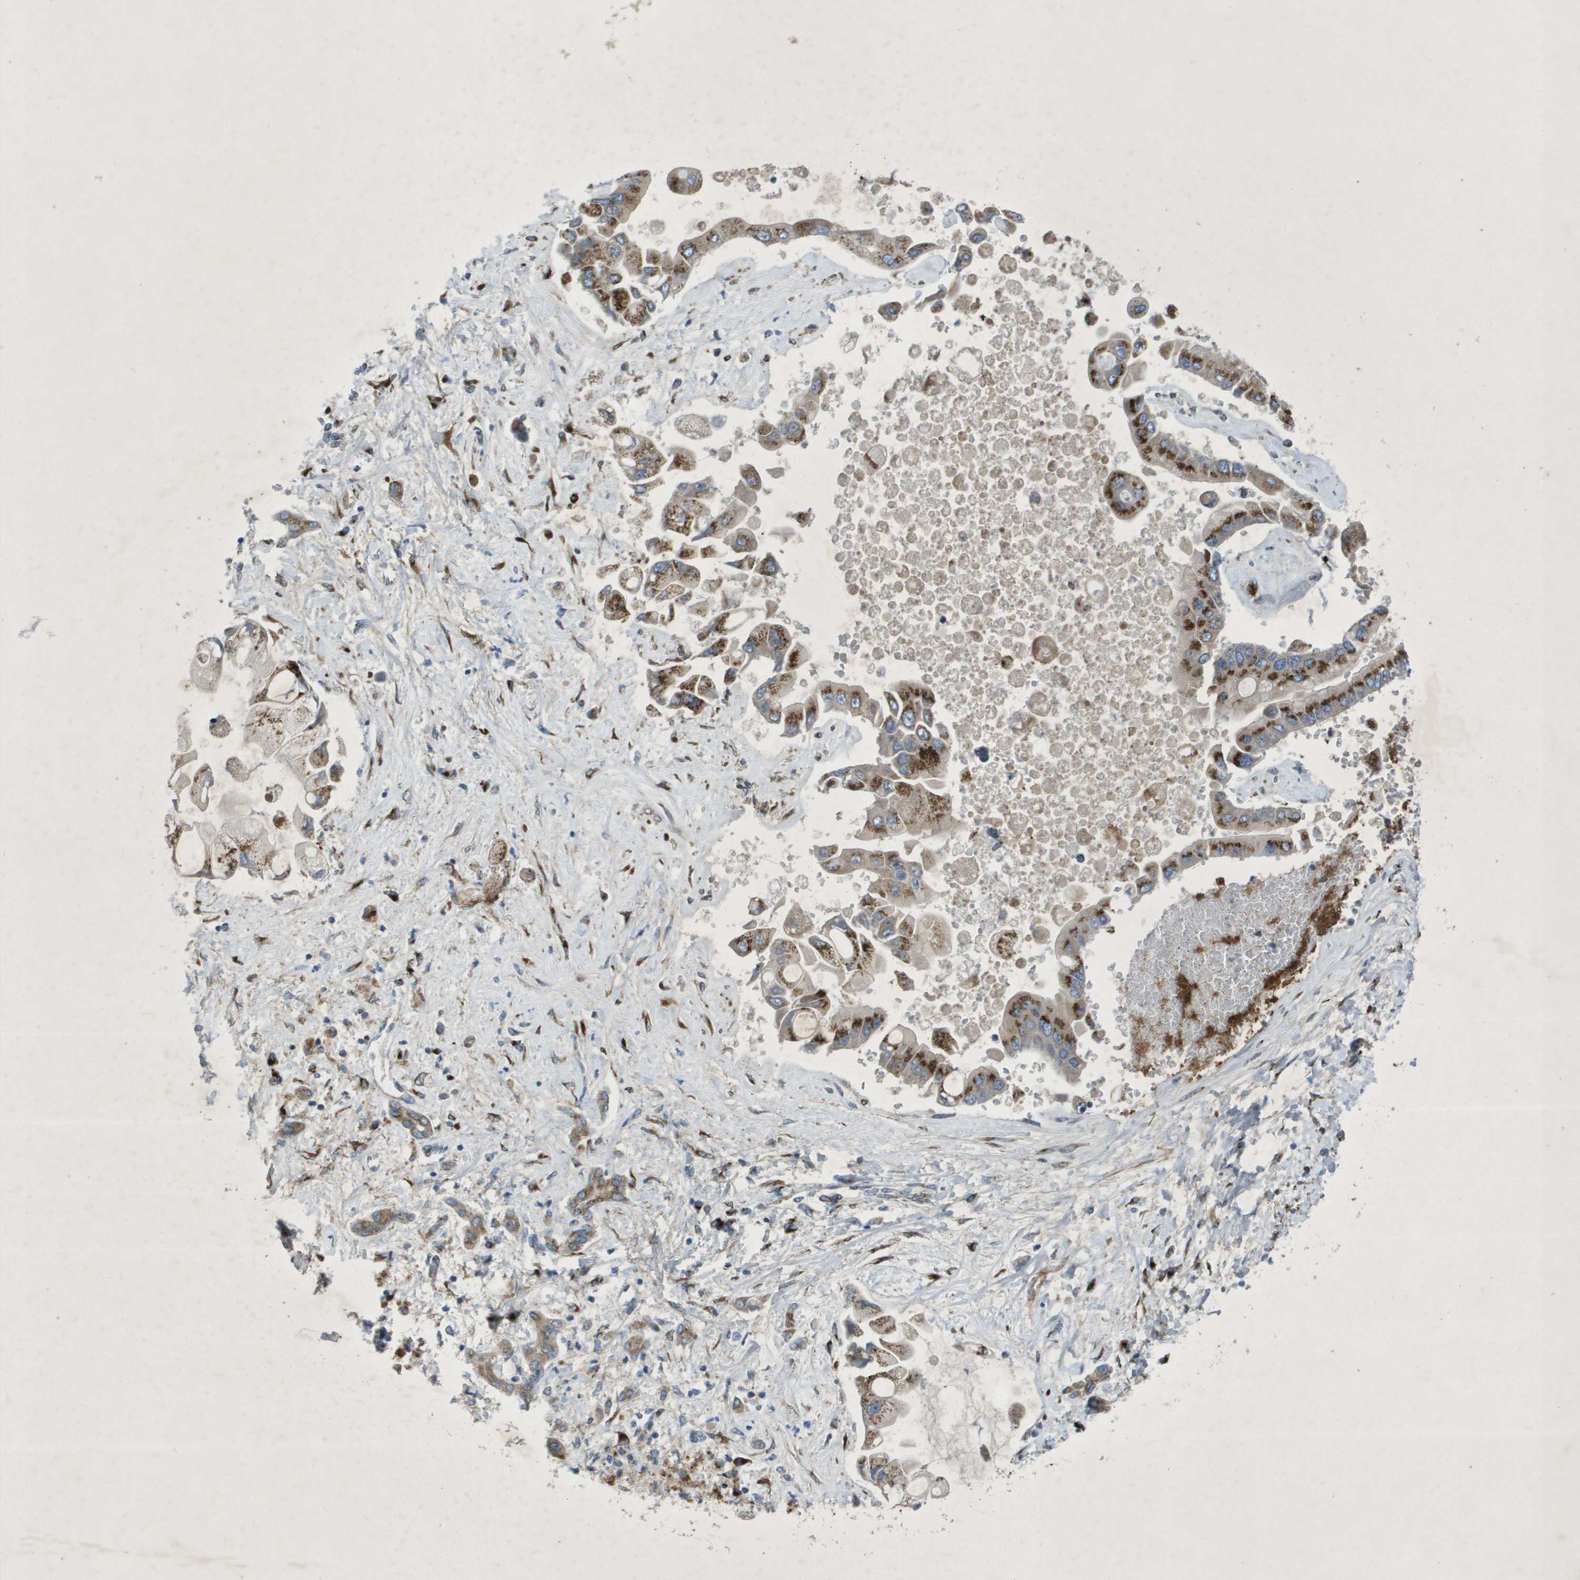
{"staining": {"intensity": "strong", "quantity": "25%-75%", "location": "cytoplasmic/membranous"}, "tissue": "liver cancer", "cell_type": "Tumor cells", "image_type": "cancer", "snomed": [{"axis": "morphology", "description": "Cholangiocarcinoma"}, {"axis": "topography", "description": "Liver"}], "caption": "IHC staining of cholangiocarcinoma (liver), which exhibits high levels of strong cytoplasmic/membranous expression in about 25%-75% of tumor cells indicating strong cytoplasmic/membranous protein positivity. The staining was performed using DAB (brown) for protein detection and nuclei were counterstained in hematoxylin (blue).", "gene": "QSOX2", "patient": {"sex": "male", "age": 50}}